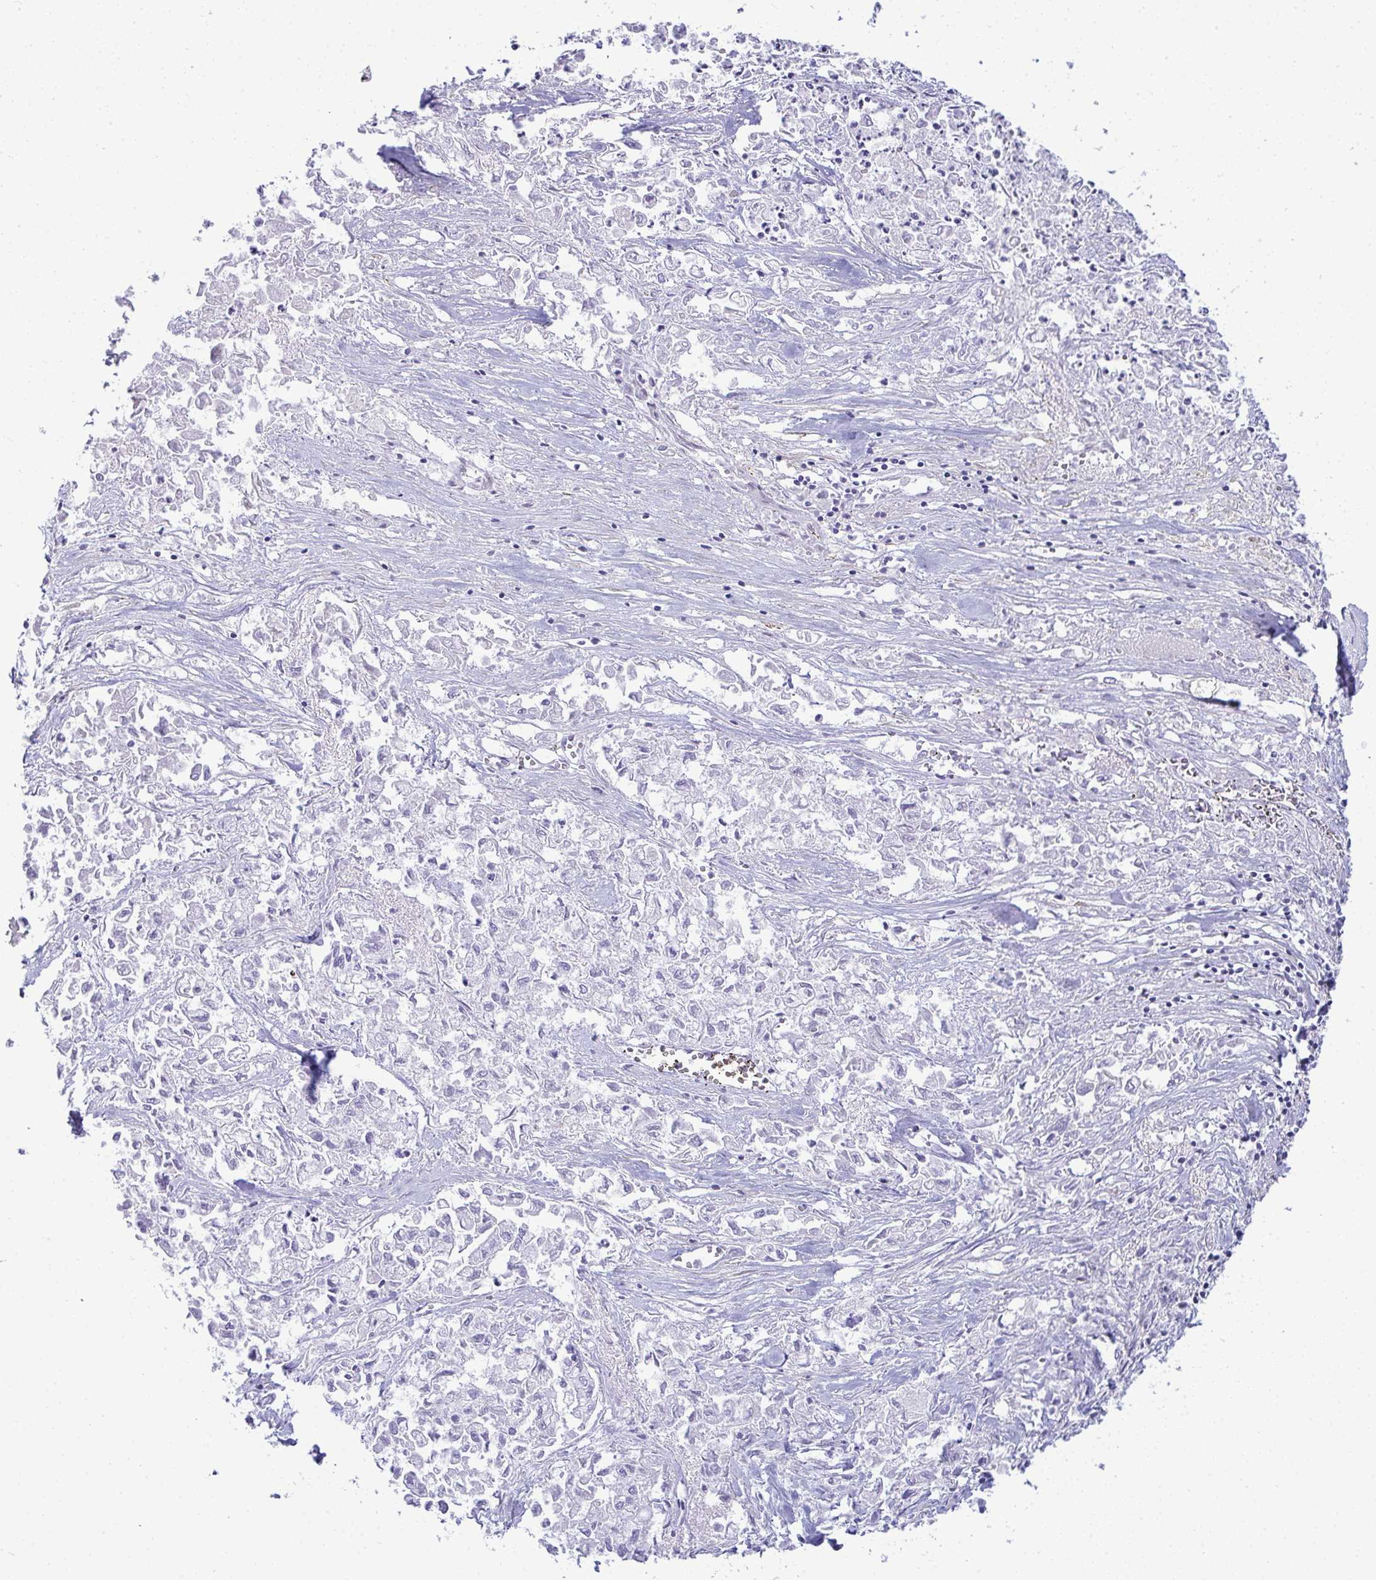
{"staining": {"intensity": "negative", "quantity": "none", "location": "none"}, "tissue": "pancreatic cancer", "cell_type": "Tumor cells", "image_type": "cancer", "snomed": [{"axis": "morphology", "description": "Adenocarcinoma, NOS"}, {"axis": "topography", "description": "Pancreas"}], "caption": "The IHC photomicrograph has no significant expression in tumor cells of adenocarcinoma (pancreatic) tissue.", "gene": "HSPB6", "patient": {"sex": "male", "age": 72}}